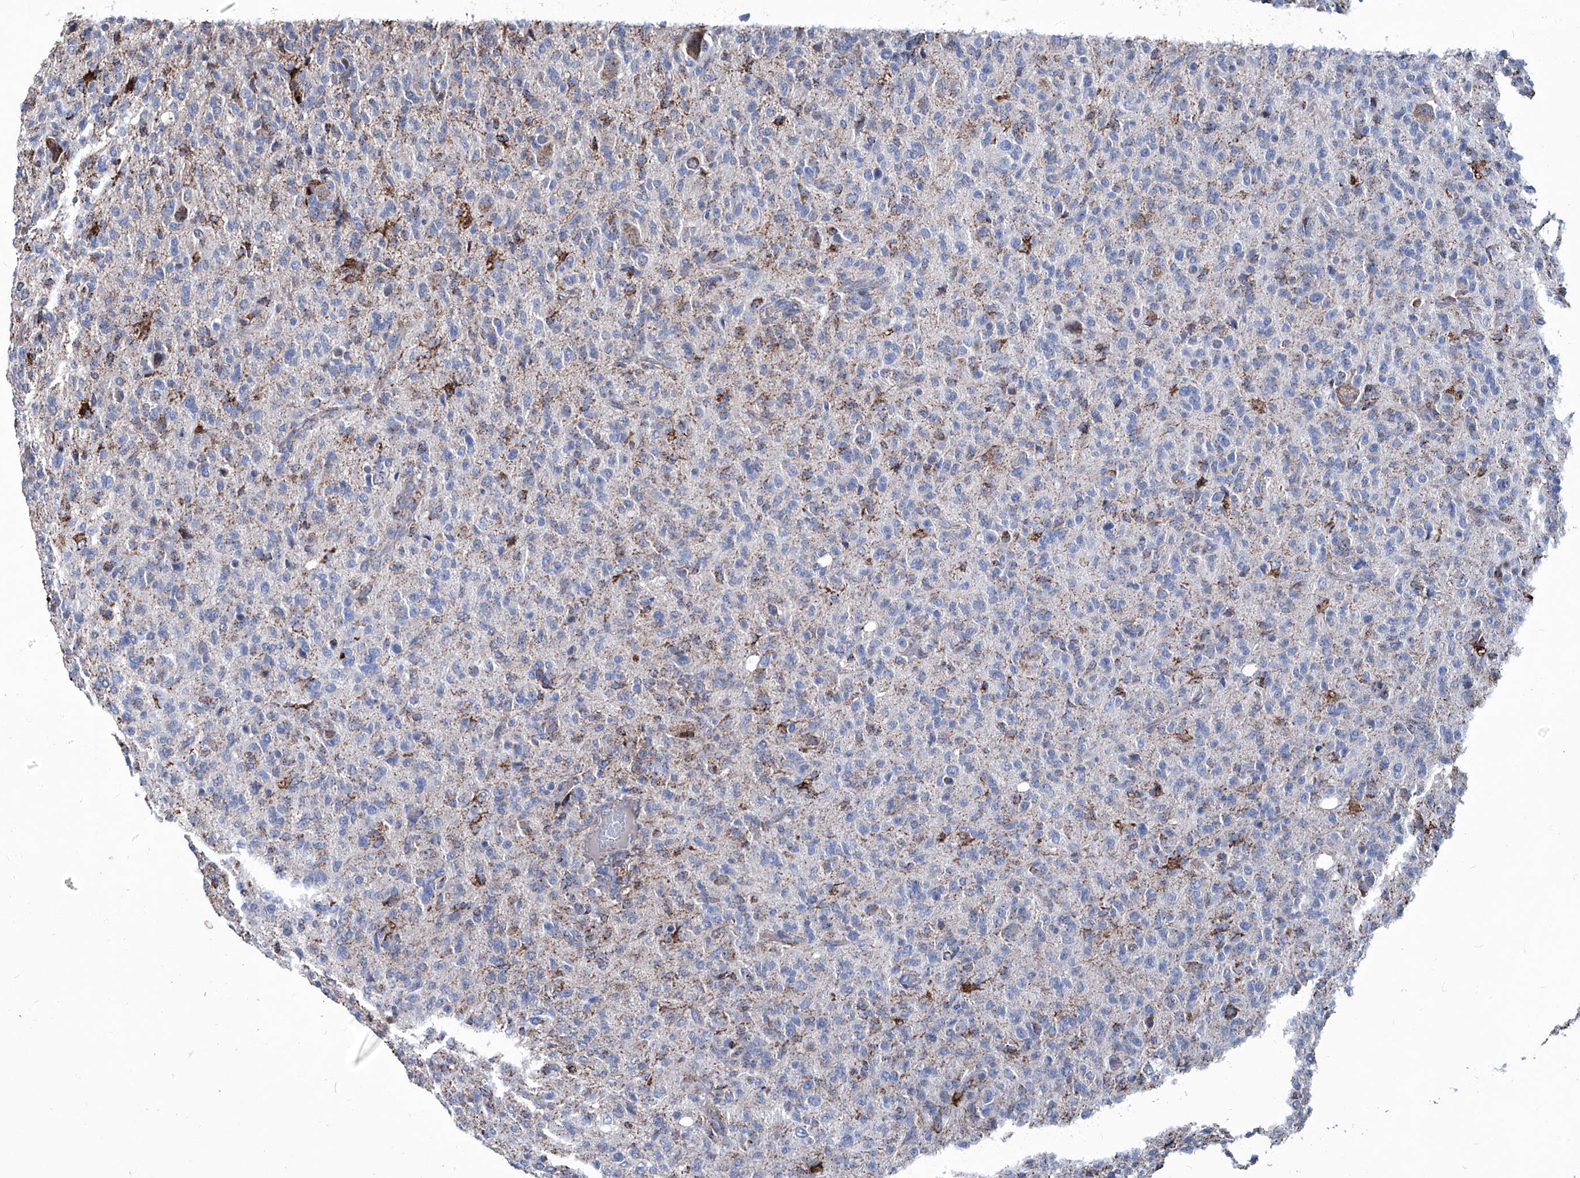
{"staining": {"intensity": "weak", "quantity": "<25%", "location": "cytoplasmic/membranous"}, "tissue": "glioma", "cell_type": "Tumor cells", "image_type": "cancer", "snomed": [{"axis": "morphology", "description": "Glioma, malignant, High grade"}, {"axis": "topography", "description": "Brain"}], "caption": "DAB (3,3'-diaminobenzidine) immunohistochemical staining of glioma exhibits no significant positivity in tumor cells.", "gene": "NHS", "patient": {"sex": "female", "age": 57}}